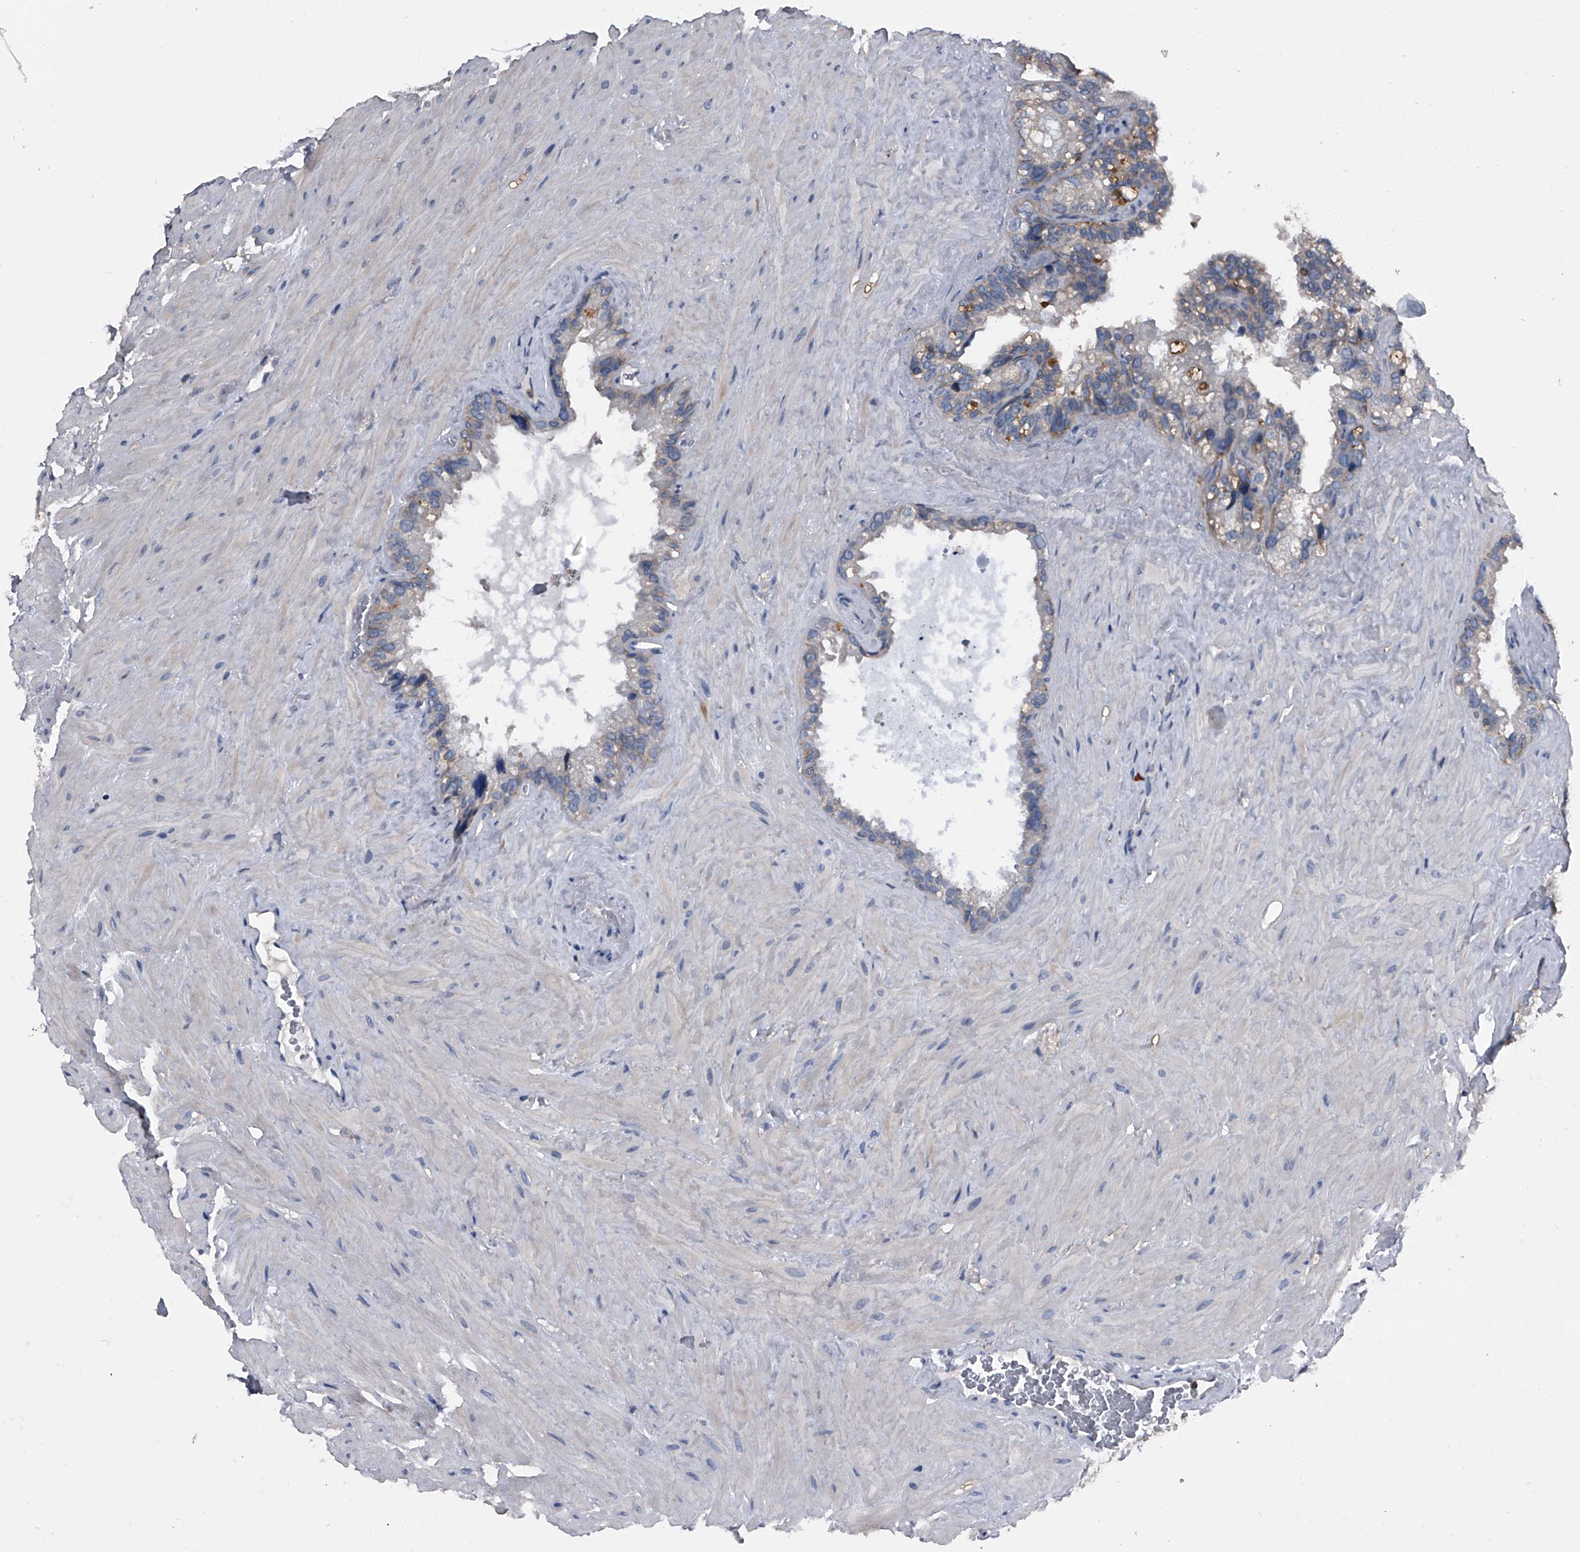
{"staining": {"intensity": "weak", "quantity": "25%-75%", "location": "cytoplasmic/membranous"}, "tissue": "seminal vesicle", "cell_type": "Glandular cells", "image_type": "normal", "snomed": [{"axis": "morphology", "description": "Normal tissue, NOS"}, {"axis": "topography", "description": "Prostate"}, {"axis": "topography", "description": "Seminal veicle"}], "caption": "Unremarkable seminal vesicle demonstrates weak cytoplasmic/membranous positivity in approximately 25%-75% of glandular cells (Stains: DAB in brown, nuclei in blue, Microscopy: brightfield microscopy at high magnification)..", "gene": "PIP5K1A", "patient": {"sex": "male", "age": 68}}